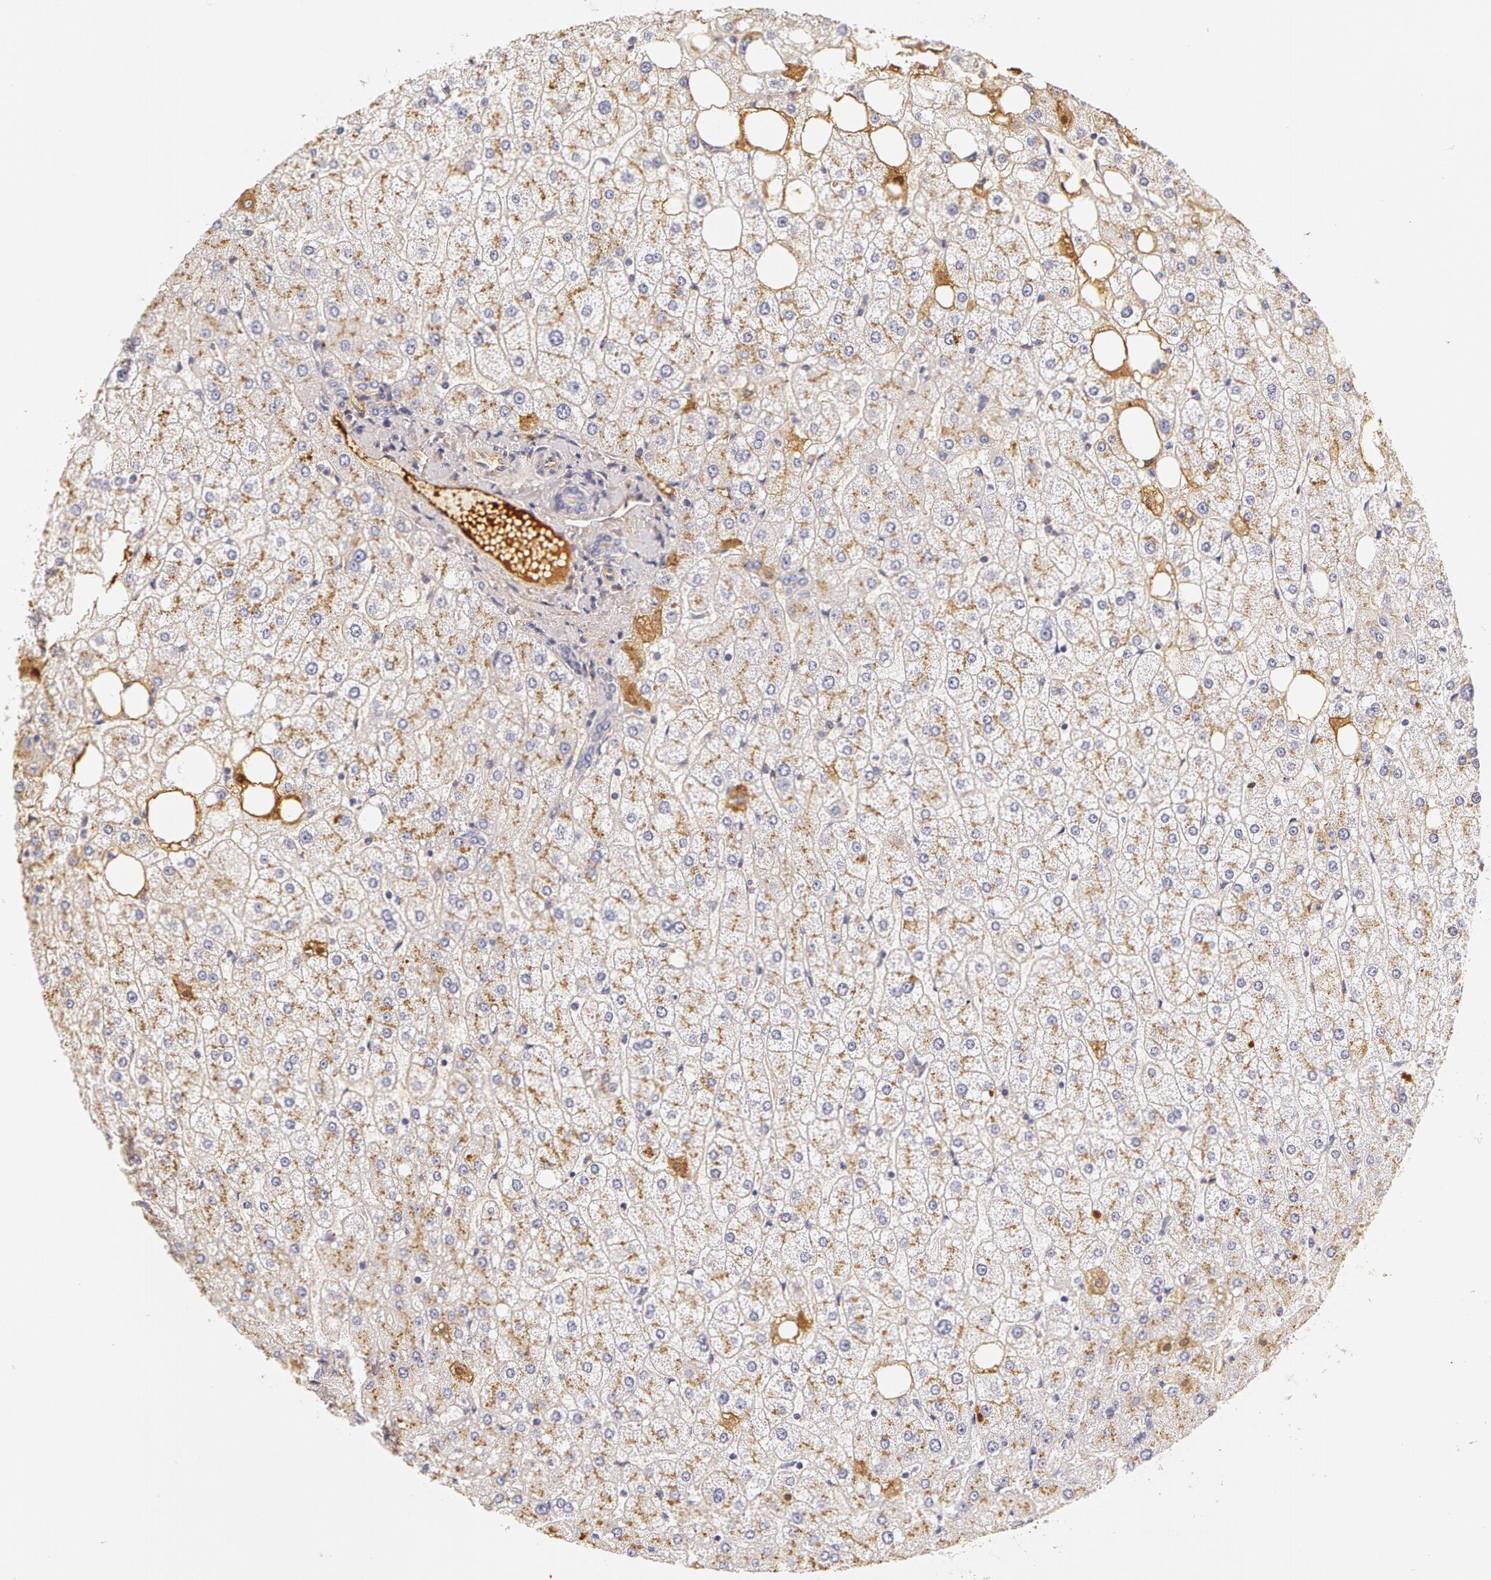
{"staining": {"intensity": "negative", "quantity": "none", "location": "none"}, "tissue": "liver", "cell_type": "Cholangiocytes", "image_type": "normal", "snomed": [{"axis": "morphology", "description": "Normal tissue, NOS"}, {"axis": "topography", "description": "Liver"}], "caption": "The immunohistochemistry image has no significant staining in cholangiocytes of liver.", "gene": "AHSG", "patient": {"sex": "male", "age": 35}}